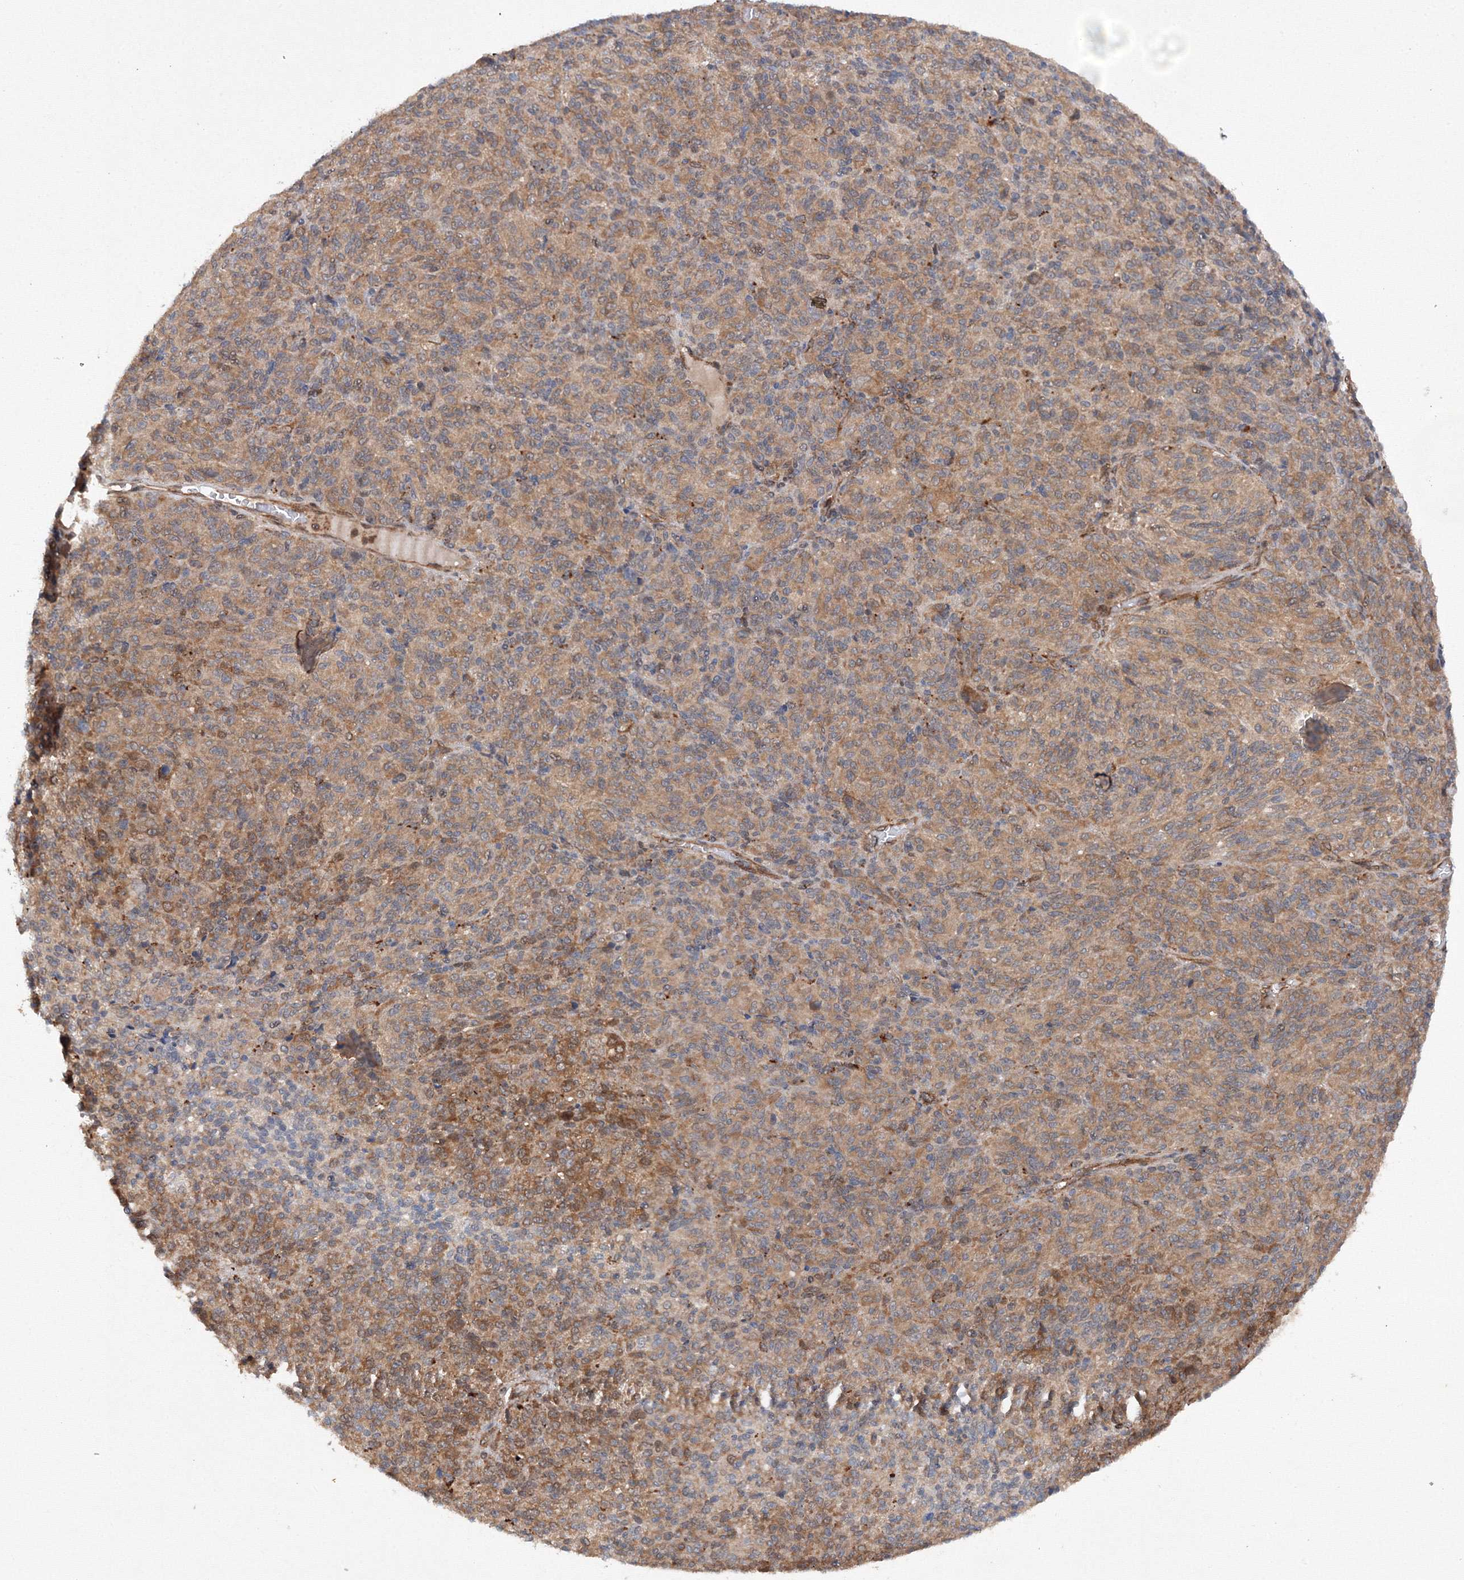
{"staining": {"intensity": "moderate", "quantity": ">75%", "location": "cytoplasmic/membranous"}, "tissue": "melanoma", "cell_type": "Tumor cells", "image_type": "cancer", "snomed": [{"axis": "morphology", "description": "Malignant melanoma, Metastatic site"}, {"axis": "topography", "description": "Brain"}], "caption": "The immunohistochemical stain shows moderate cytoplasmic/membranous staining in tumor cells of malignant melanoma (metastatic site) tissue.", "gene": "DCTD", "patient": {"sex": "female", "age": 56}}